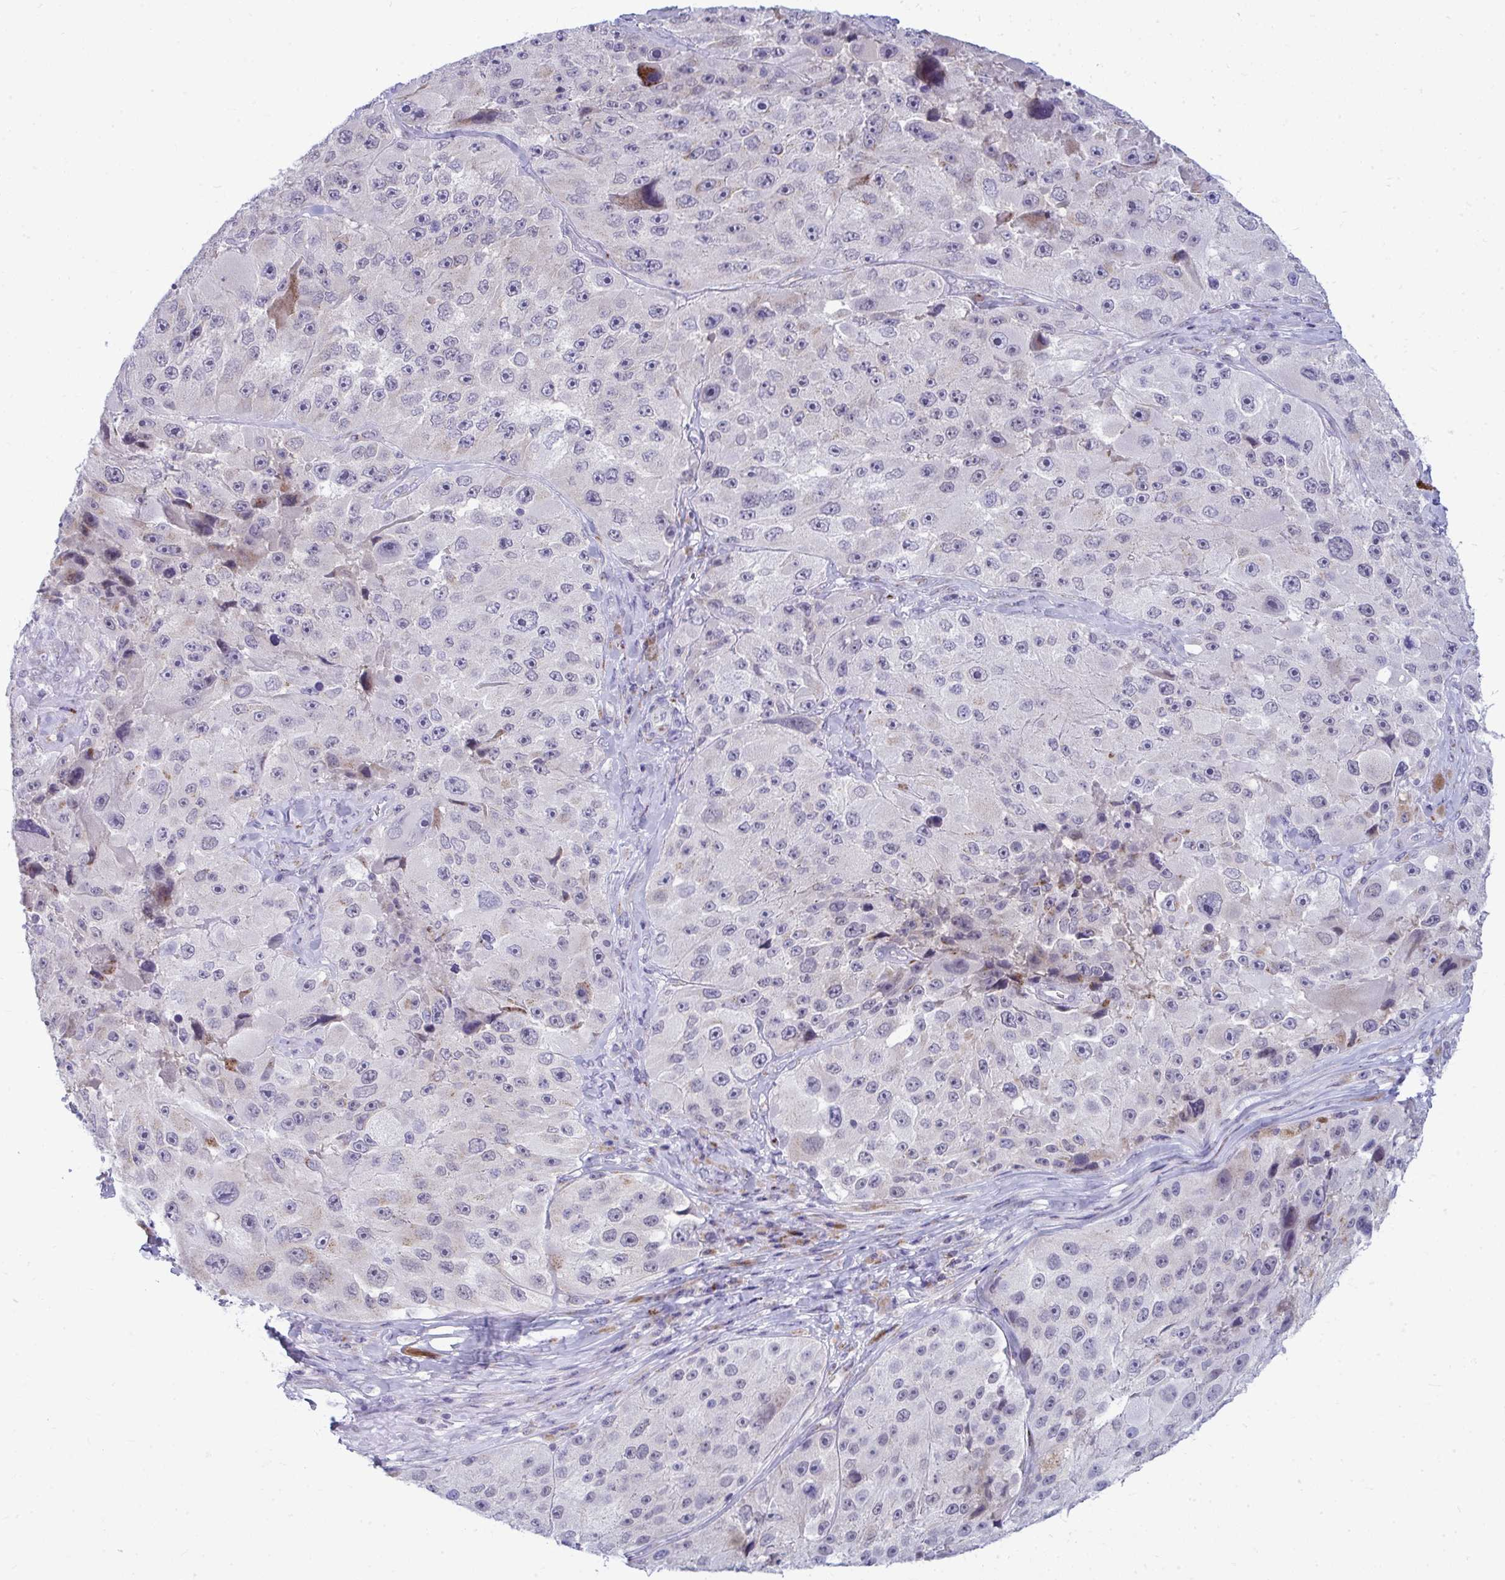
{"staining": {"intensity": "negative", "quantity": "none", "location": "none"}, "tissue": "melanoma", "cell_type": "Tumor cells", "image_type": "cancer", "snomed": [{"axis": "morphology", "description": "Malignant melanoma, Metastatic site"}, {"axis": "topography", "description": "Lymph node"}], "caption": "Image shows no protein positivity in tumor cells of melanoma tissue.", "gene": "DTX4", "patient": {"sex": "male", "age": 62}}